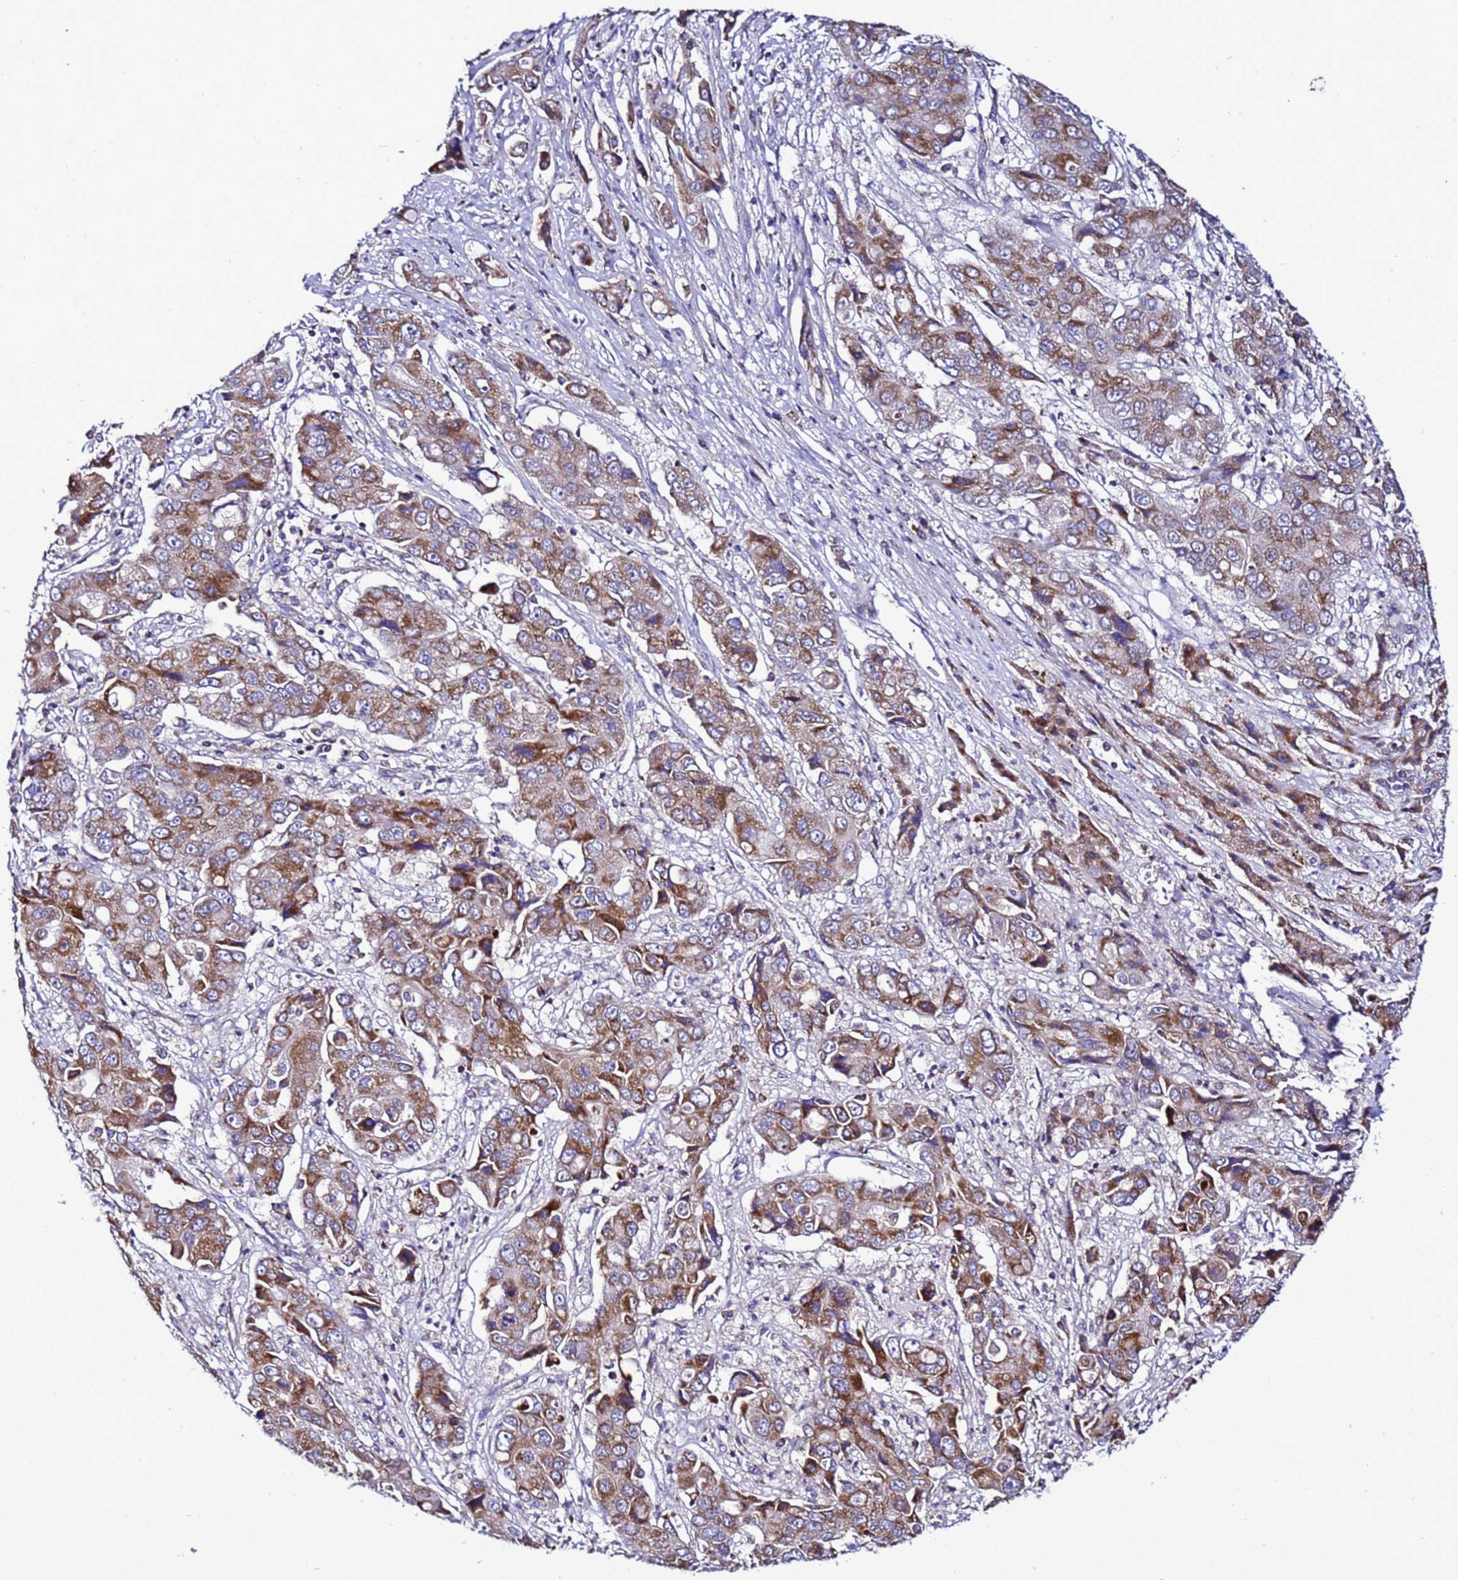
{"staining": {"intensity": "strong", "quantity": "25%-75%", "location": "cytoplasmic/membranous"}, "tissue": "liver cancer", "cell_type": "Tumor cells", "image_type": "cancer", "snomed": [{"axis": "morphology", "description": "Cholangiocarcinoma"}, {"axis": "topography", "description": "Liver"}], "caption": "DAB immunohistochemical staining of human cholangiocarcinoma (liver) reveals strong cytoplasmic/membranous protein positivity in about 25%-75% of tumor cells.", "gene": "HIGD2A", "patient": {"sex": "male", "age": 67}}